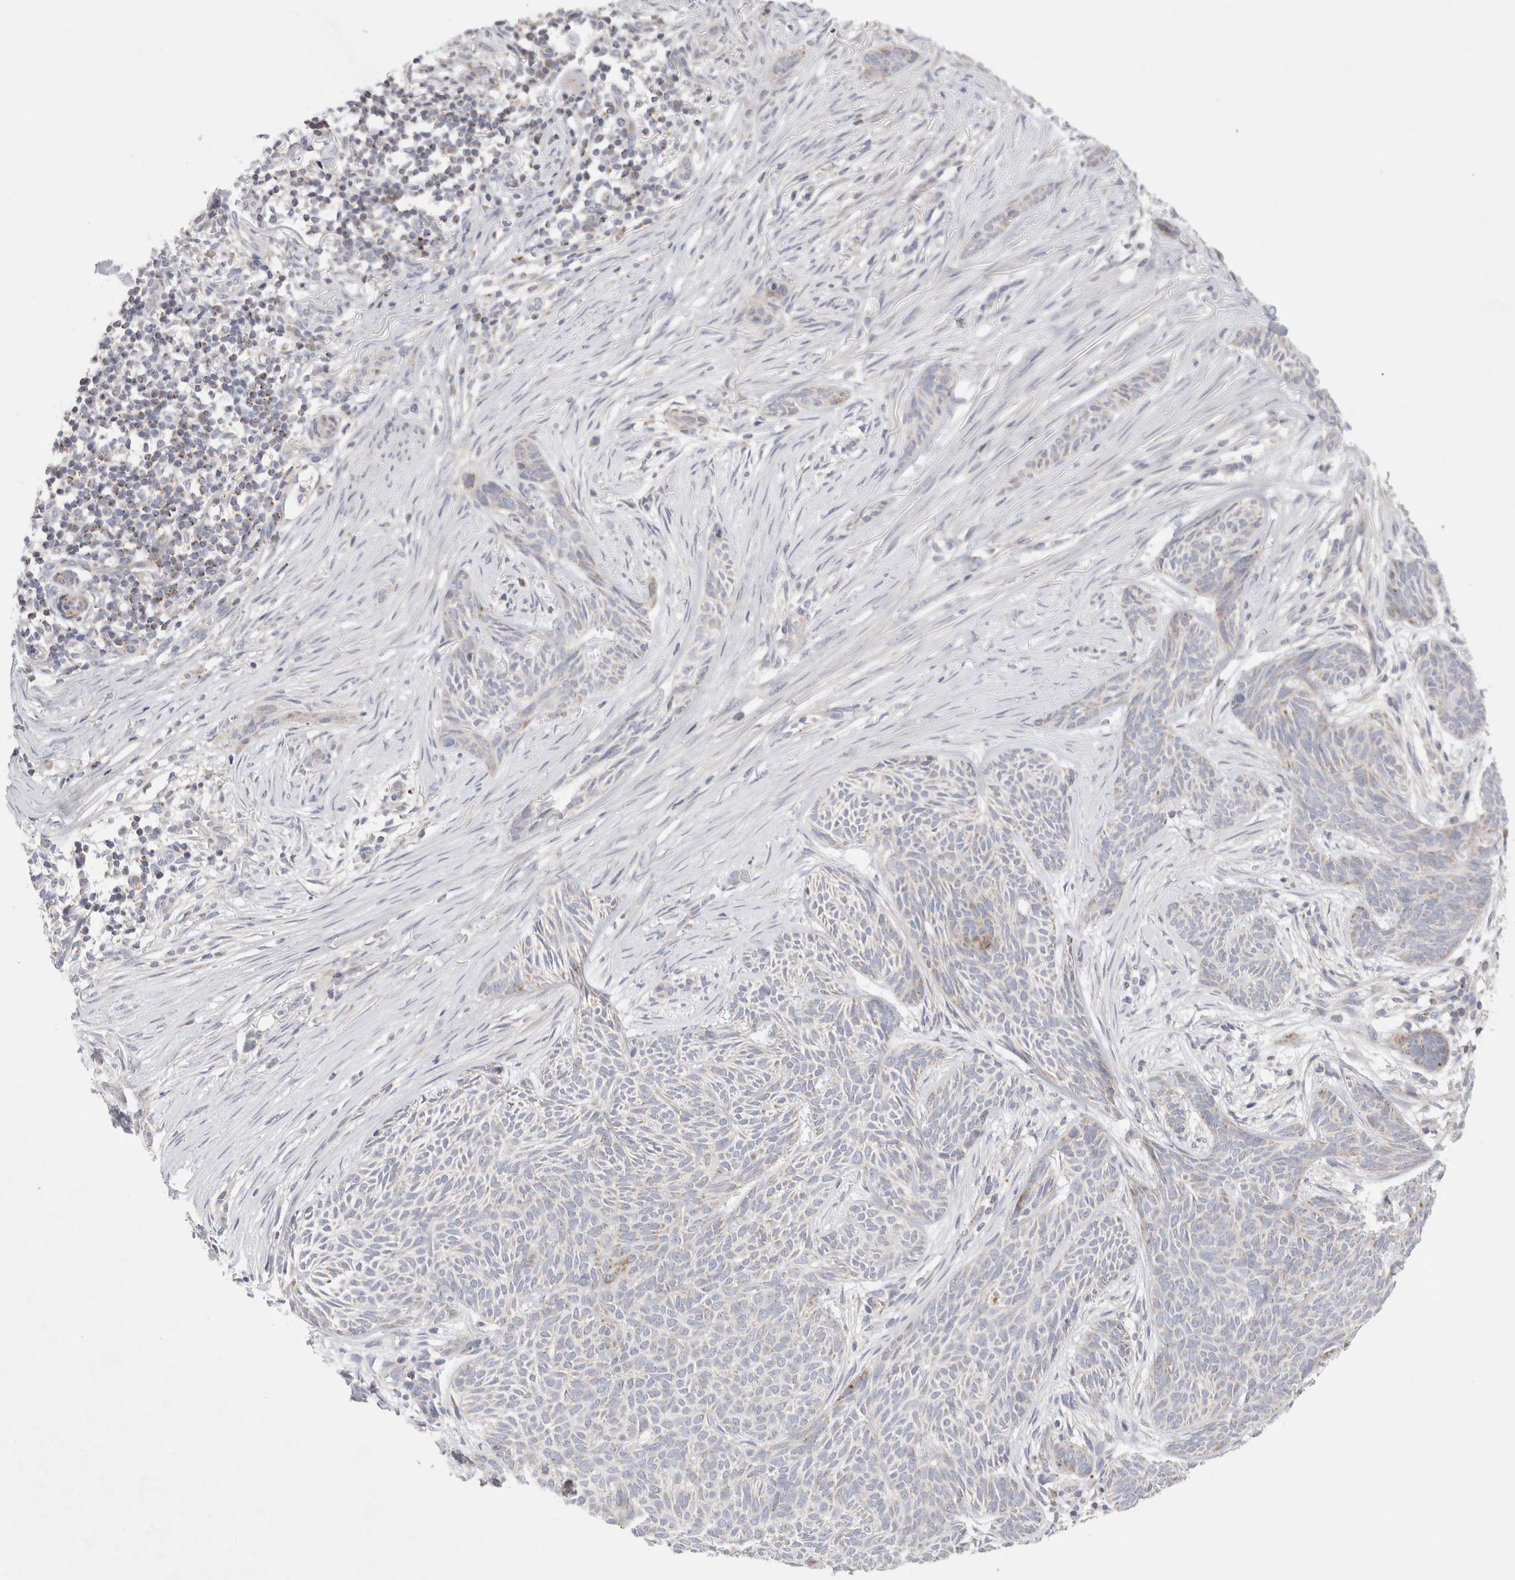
{"staining": {"intensity": "negative", "quantity": "none", "location": "none"}, "tissue": "skin cancer", "cell_type": "Tumor cells", "image_type": "cancer", "snomed": [{"axis": "morphology", "description": "Basal cell carcinoma"}, {"axis": "topography", "description": "Skin"}], "caption": "Tumor cells are negative for brown protein staining in skin basal cell carcinoma.", "gene": "CHADL", "patient": {"sex": "female", "age": 59}}